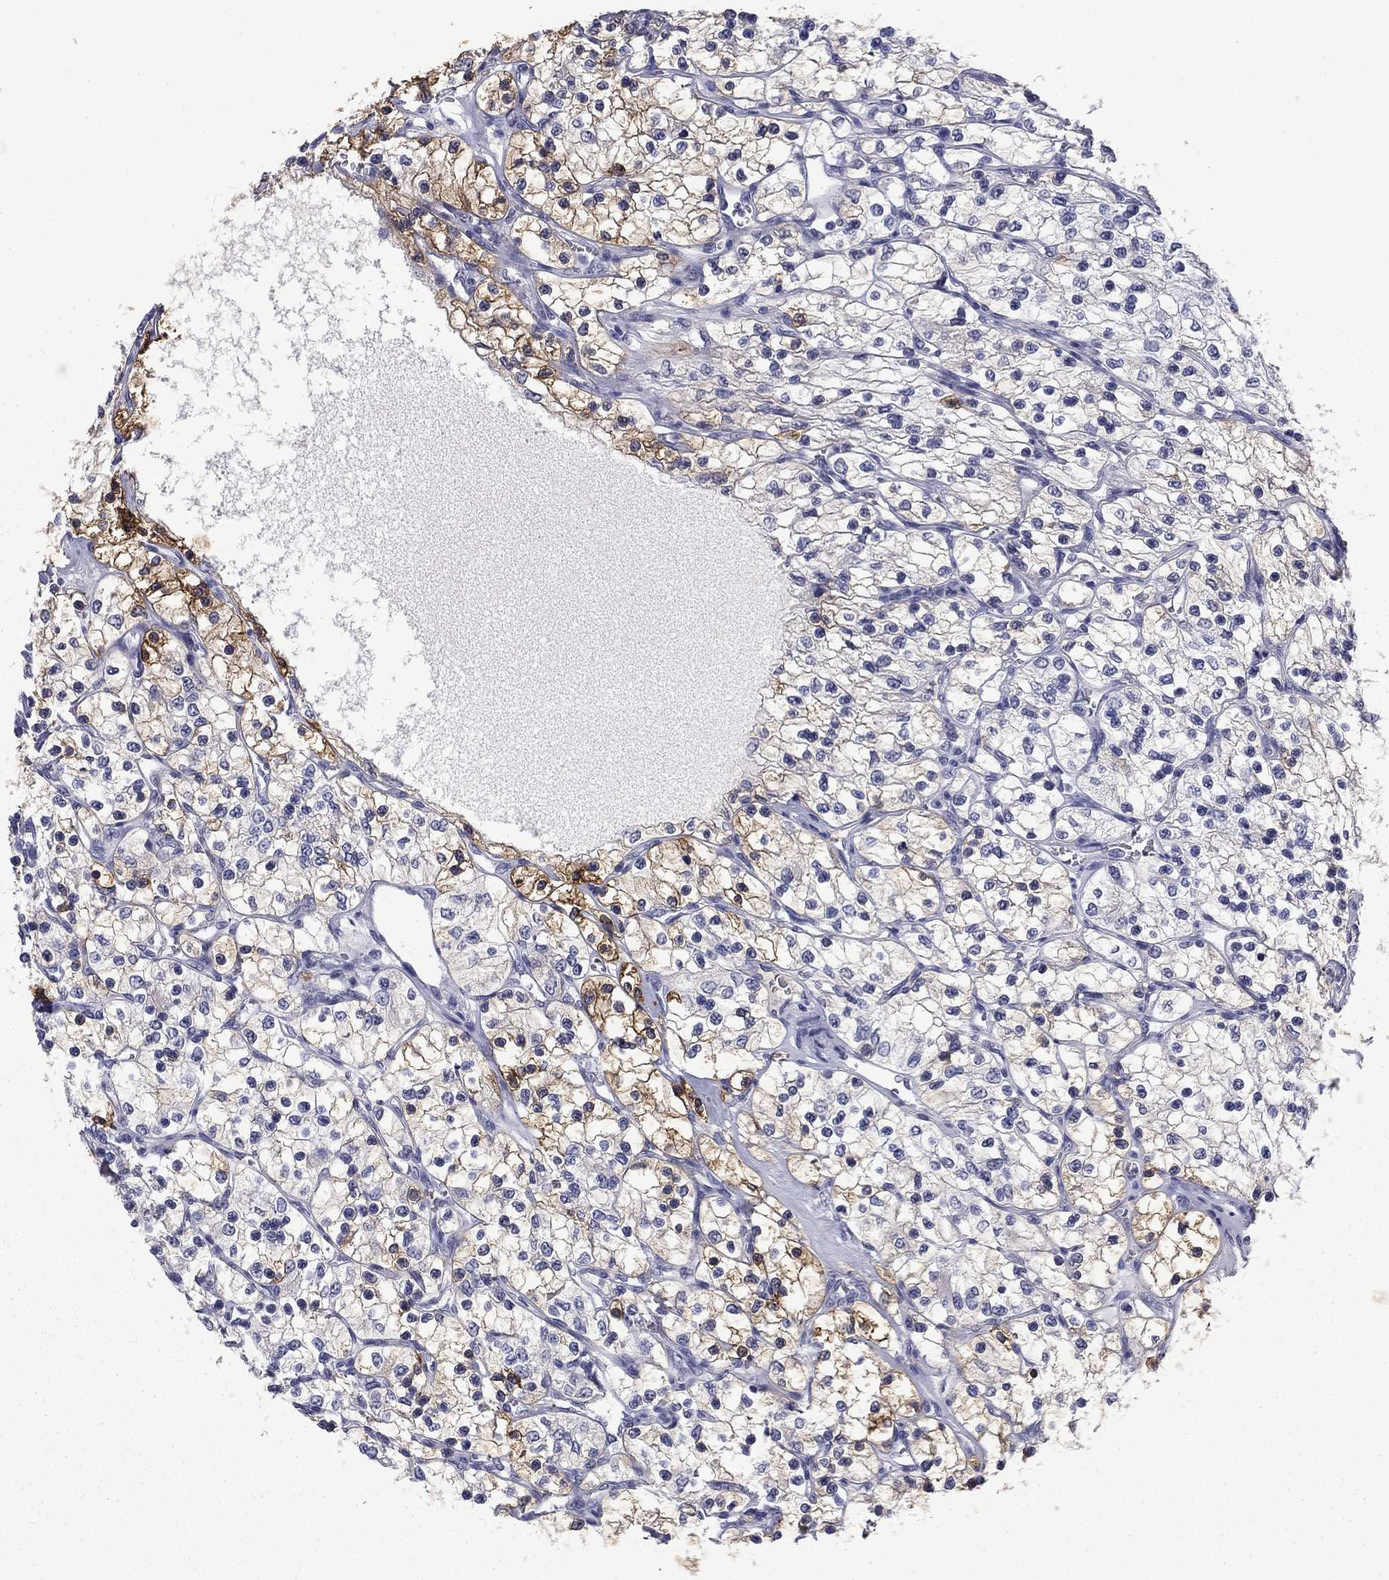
{"staining": {"intensity": "strong", "quantity": "<25%", "location": "cytoplasmic/membranous"}, "tissue": "renal cancer", "cell_type": "Tumor cells", "image_type": "cancer", "snomed": [{"axis": "morphology", "description": "Adenocarcinoma, NOS"}, {"axis": "topography", "description": "Kidney"}], "caption": "The immunohistochemical stain highlights strong cytoplasmic/membranous positivity in tumor cells of renal cancer (adenocarcinoma) tissue. (DAB (3,3'-diaminobenzidine) IHC, brown staining for protein, blue staining for nuclei).", "gene": "BCL2L14", "patient": {"sex": "female", "age": 69}}